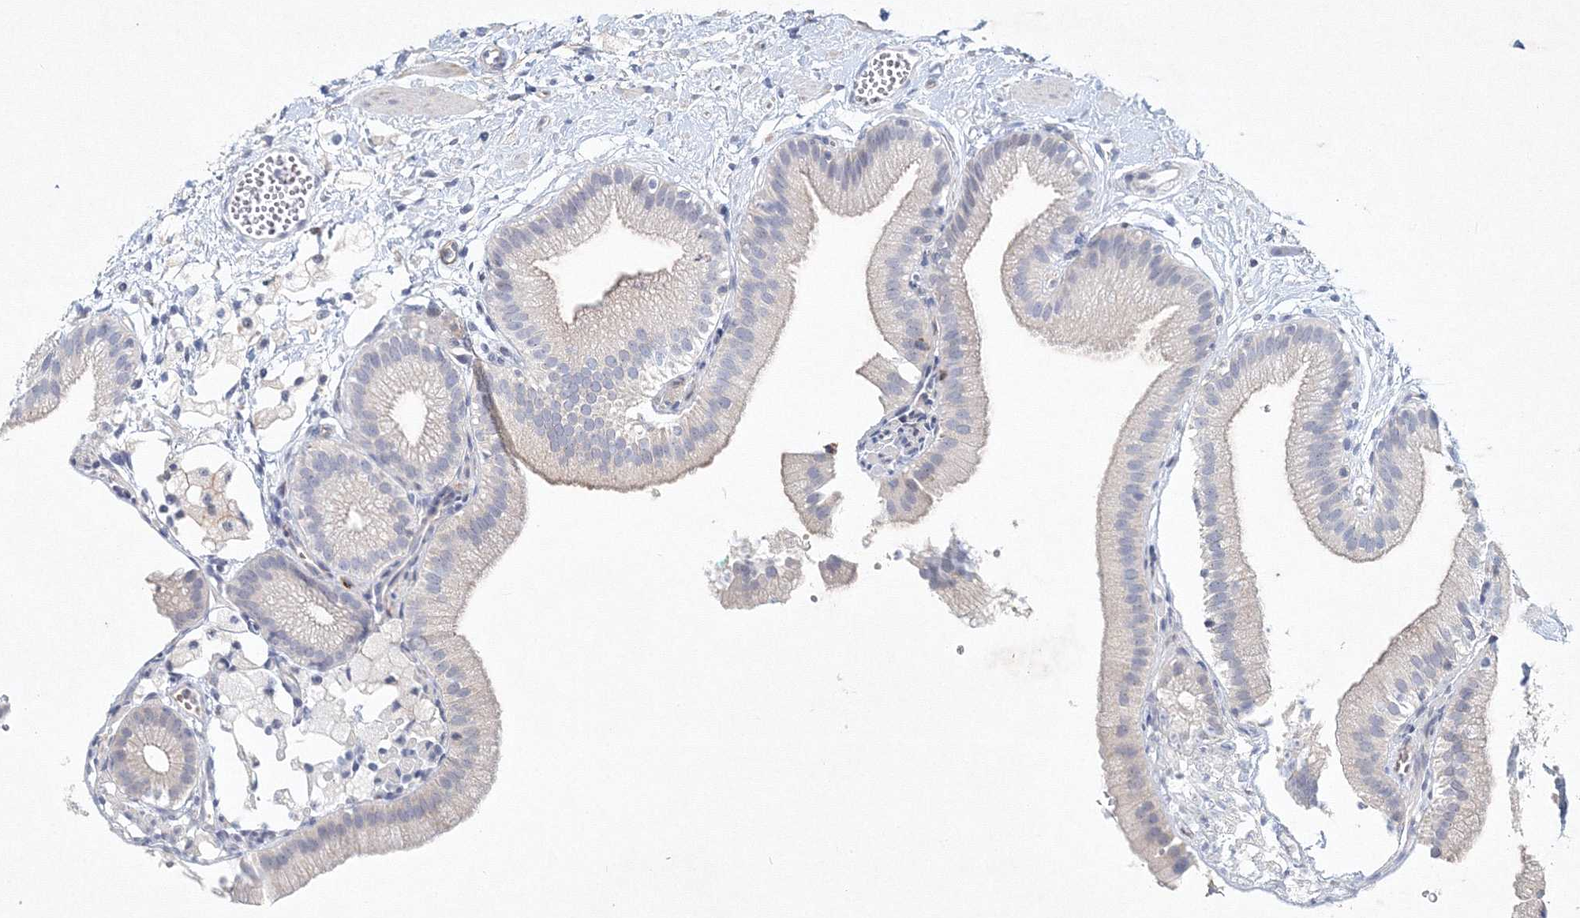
{"staining": {"intensity": "weak", "quantity": "<25%", "location": "cytoplasmic/membranous"}, "tissue": "gallbladder", "cell_type": "Glandular cells", "image_type": "normal", "snomed": [{"axis": "morphology", "description": "Normal tissue, NOS"}, {"axis": "topography", "description": "Gallbladder"}], "caption": "Gallbladder stained for a protein using immunohistochemistry shows no positivity glandular cells.", "gene": "SH3BP5", "patient": {"sex": "male", "age": 55}}